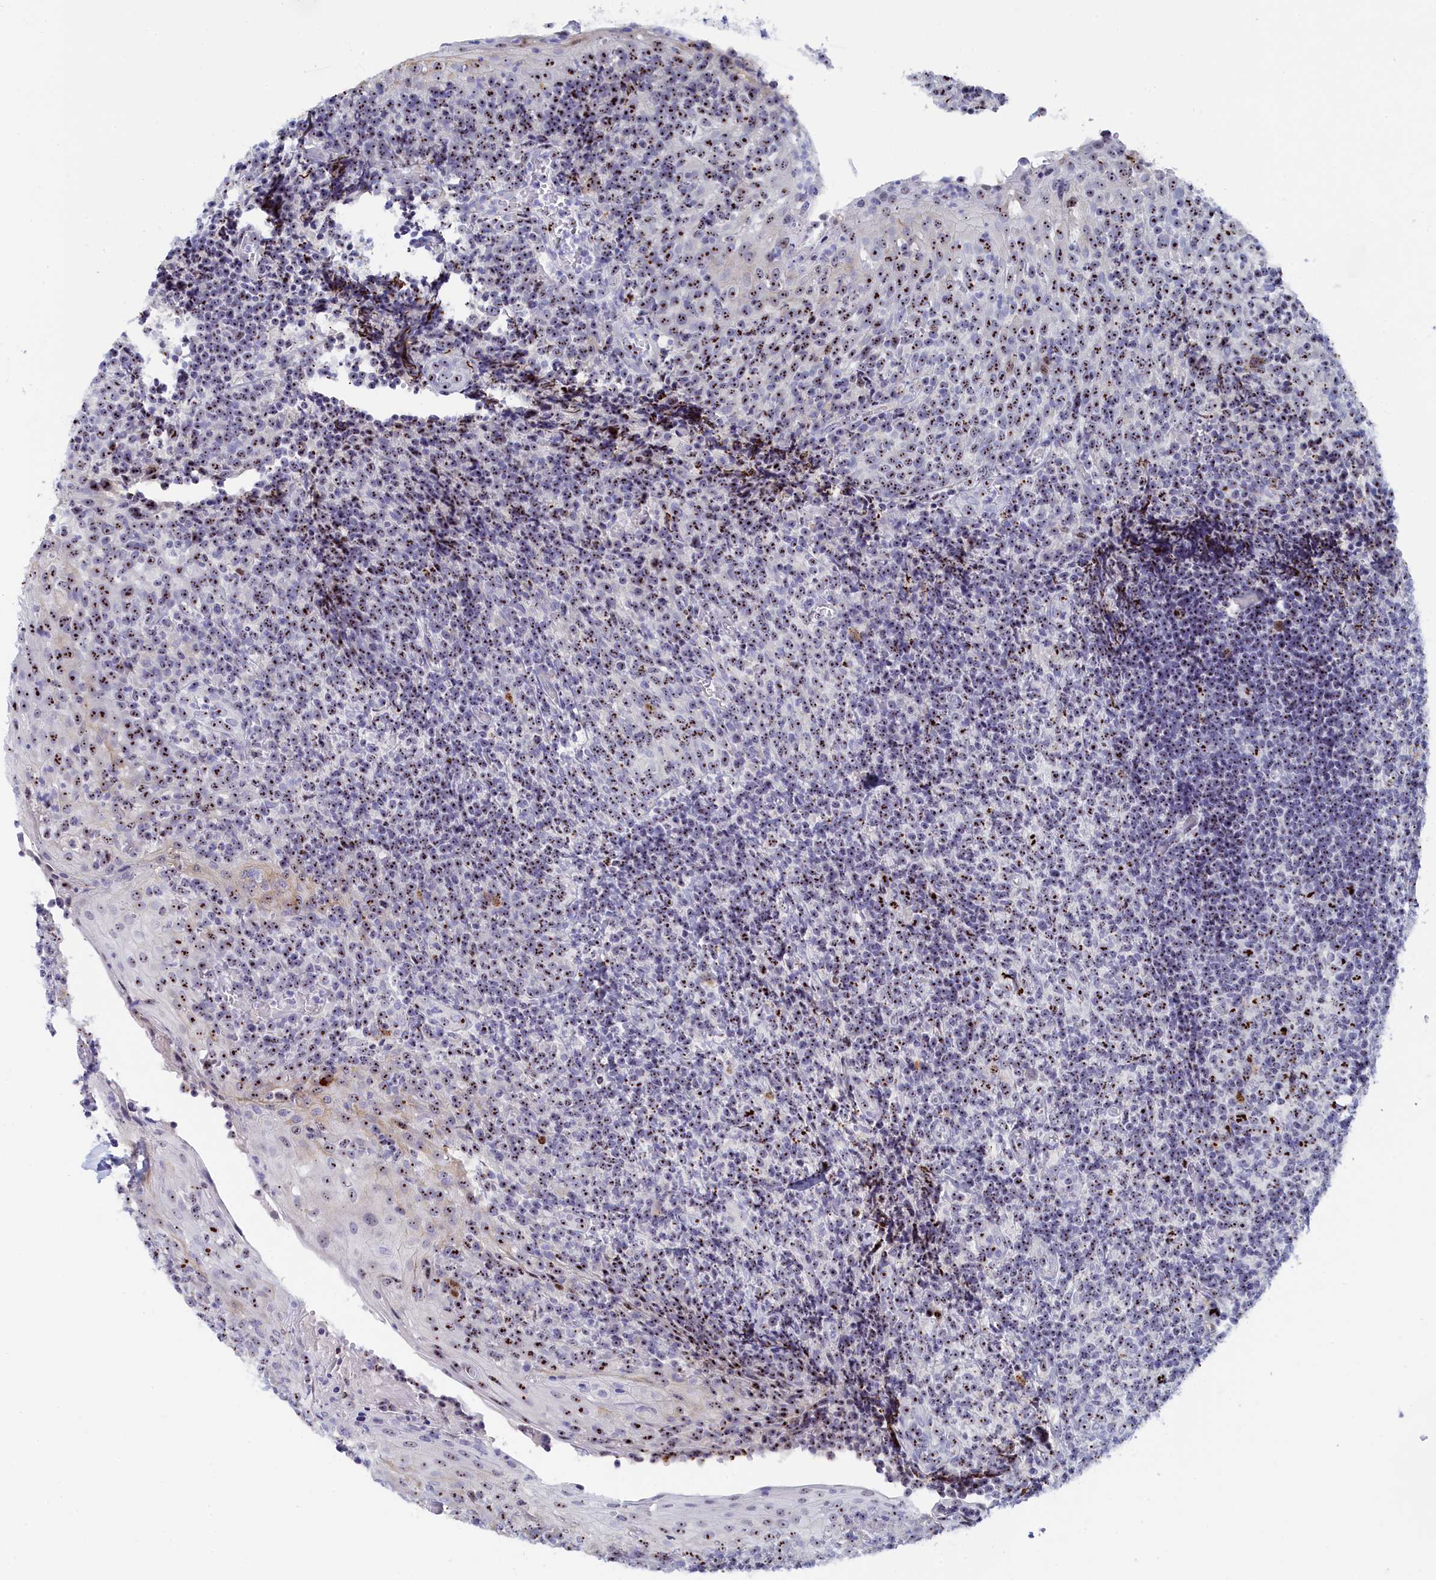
{"staining": {"intensity": "moderate", "quantity": "<25%", "location": "nuclear"}, "tissue": "tonsil", "cell_type": "Germinal center cells", "image_type": "normal", "snomed": [{"axis": "morphology", "description": "Normal tissue, NOS"}, {"axis": "topography", "description": "Tonsil"}], "caption": "Protein expression analysis of normal tonsil exhibits moderate nuclear positivity in about <25% of germinal center cells. Immunohistochemistry stains the protein of interest in brown and the nuclei are stained blue.", "gene": "RSL1D1", "patient": {"sex": "female", "age": 19}}